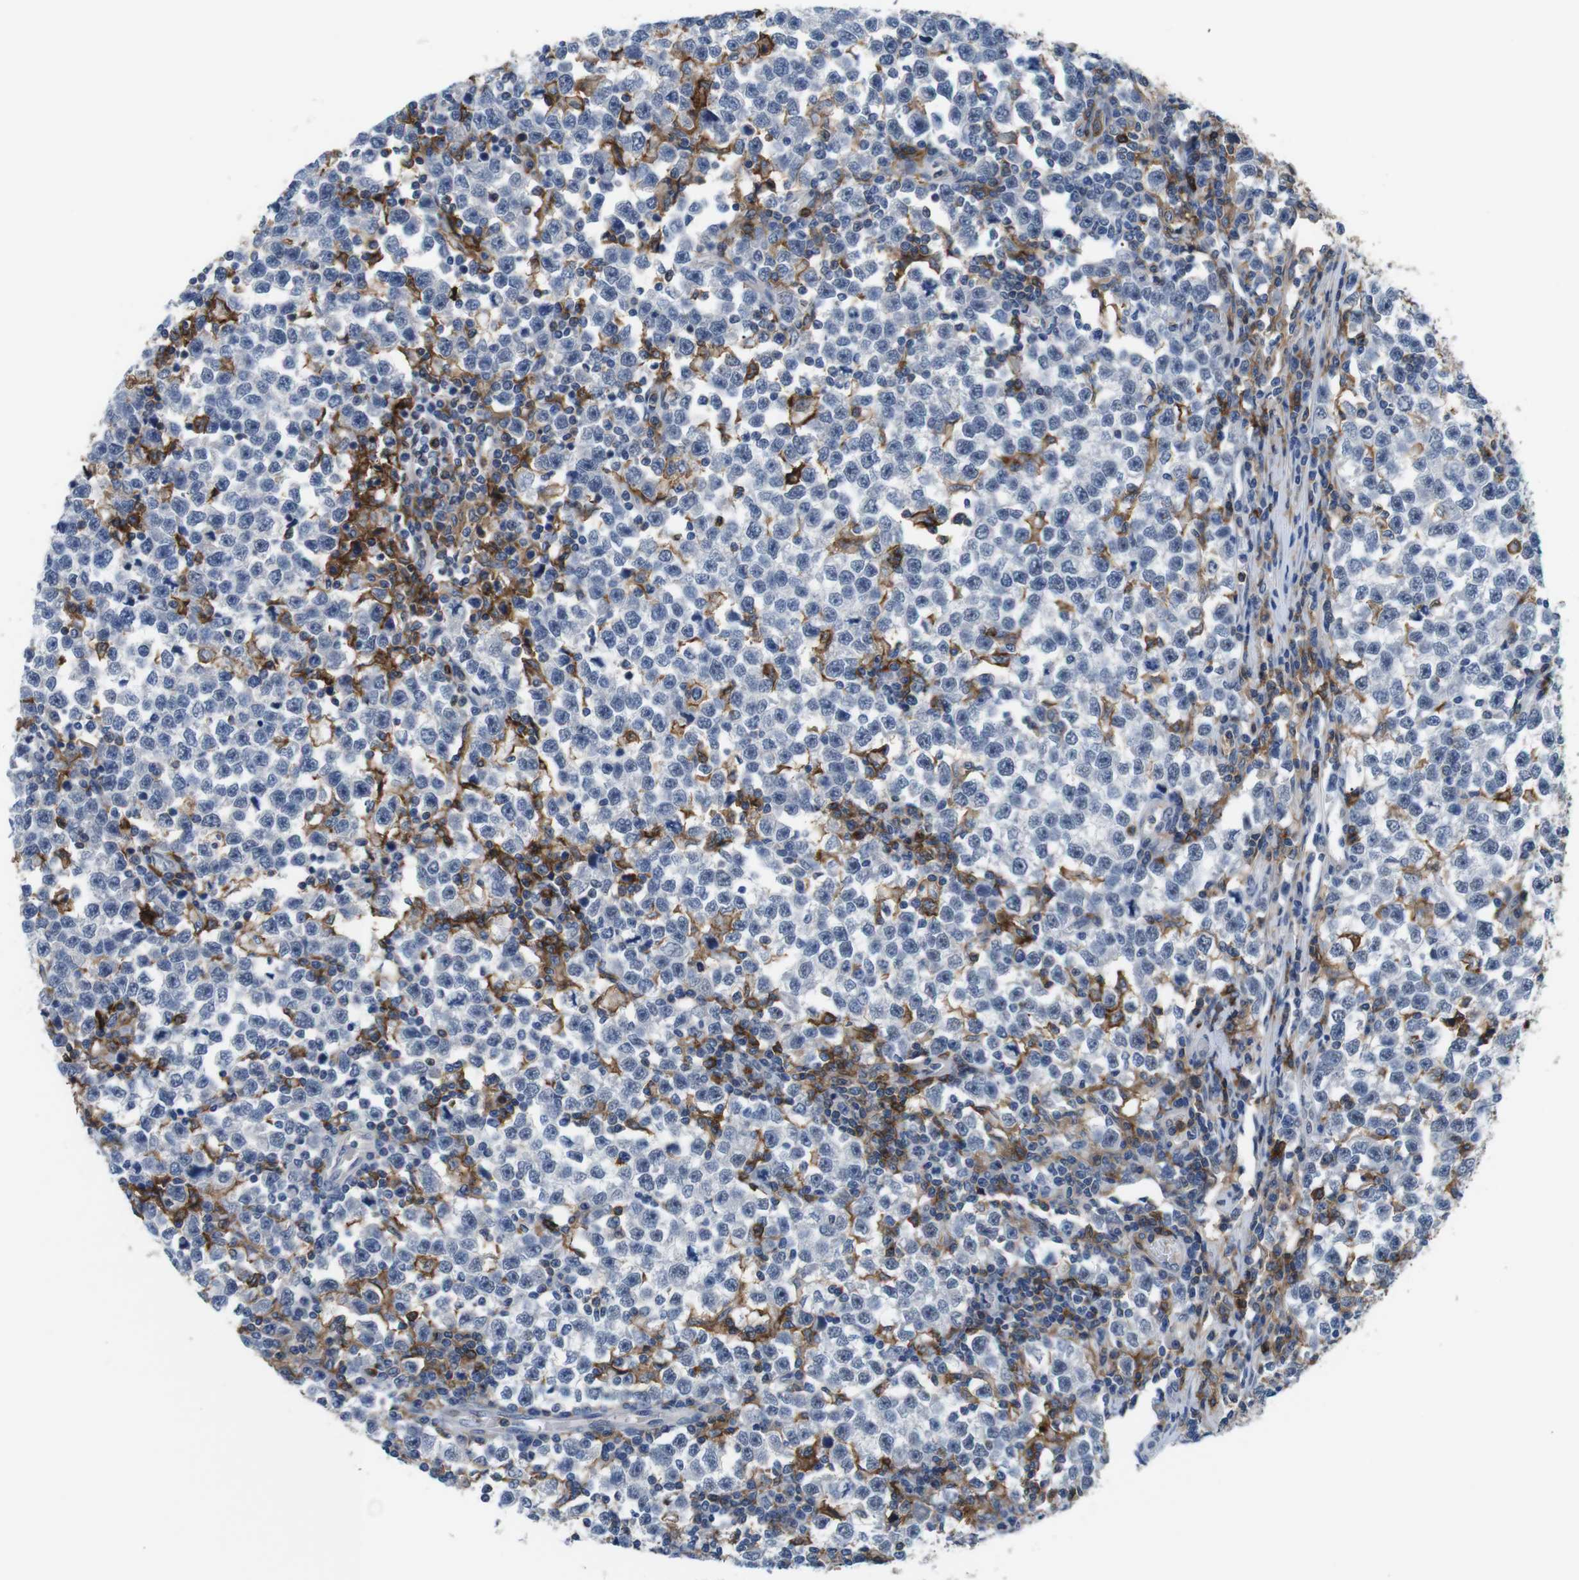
{"staining": {"intensity": "negative", "quantity": "none", "location": "none"}, "tissue": "testis cancer", "cell_type": "Tumor cells", "image_type": "cancer", "snomed": [{"axis": "morphology", "description": "Seminoma, NOS"}, {"axis": "topography", "description": "Testis"}], "caption": "Seminoma (testis) was stained to show a protein in brown. There is no significant expression in tumor cells.", "gene": "CD300C", "patient": {"sex": "male", "age": 43}}